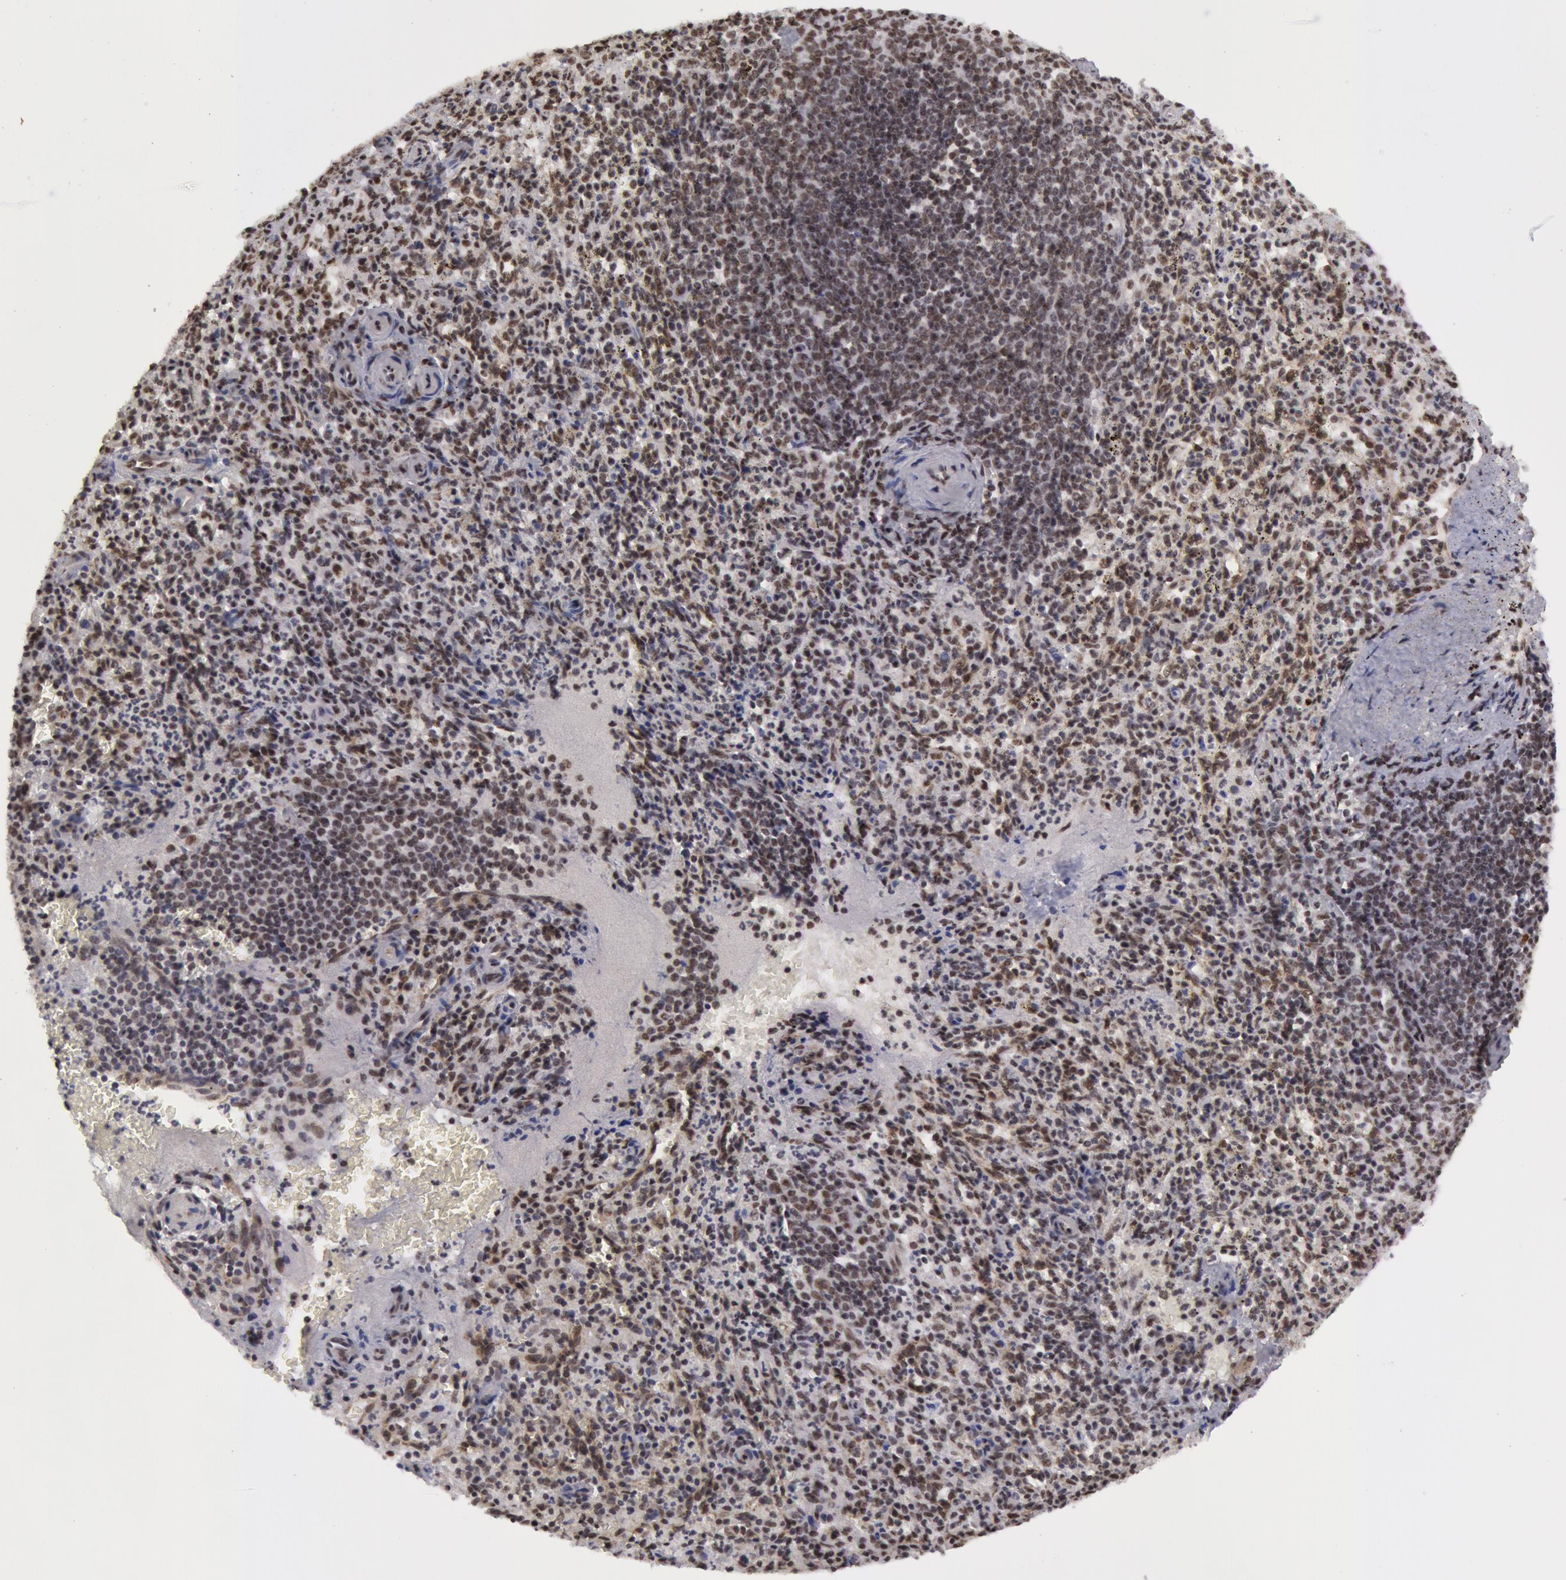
{"staining": {"intensity": "moderate", "quantity": "25%-75%", "location": "cytoplasmic/membranous,nuclear"}, "tissue": "spleen", "cell_type": "Cells in red pulp", "image_type": "normal", "snomed": [{"axis": "morphology", "description": "Normal tissue, NOS"}, {"axis": "topography", "description": "Spleen"}], "caption": "Immunohistochemistry (DAB) staining of benign human spleen reveals moderate cytoplasmic/membranous,nuclear protein positivity in approximately 25%-75% of cells in red pulp.", "gene": "VRTN", "patient": {"sex": "male", "age": 72}}